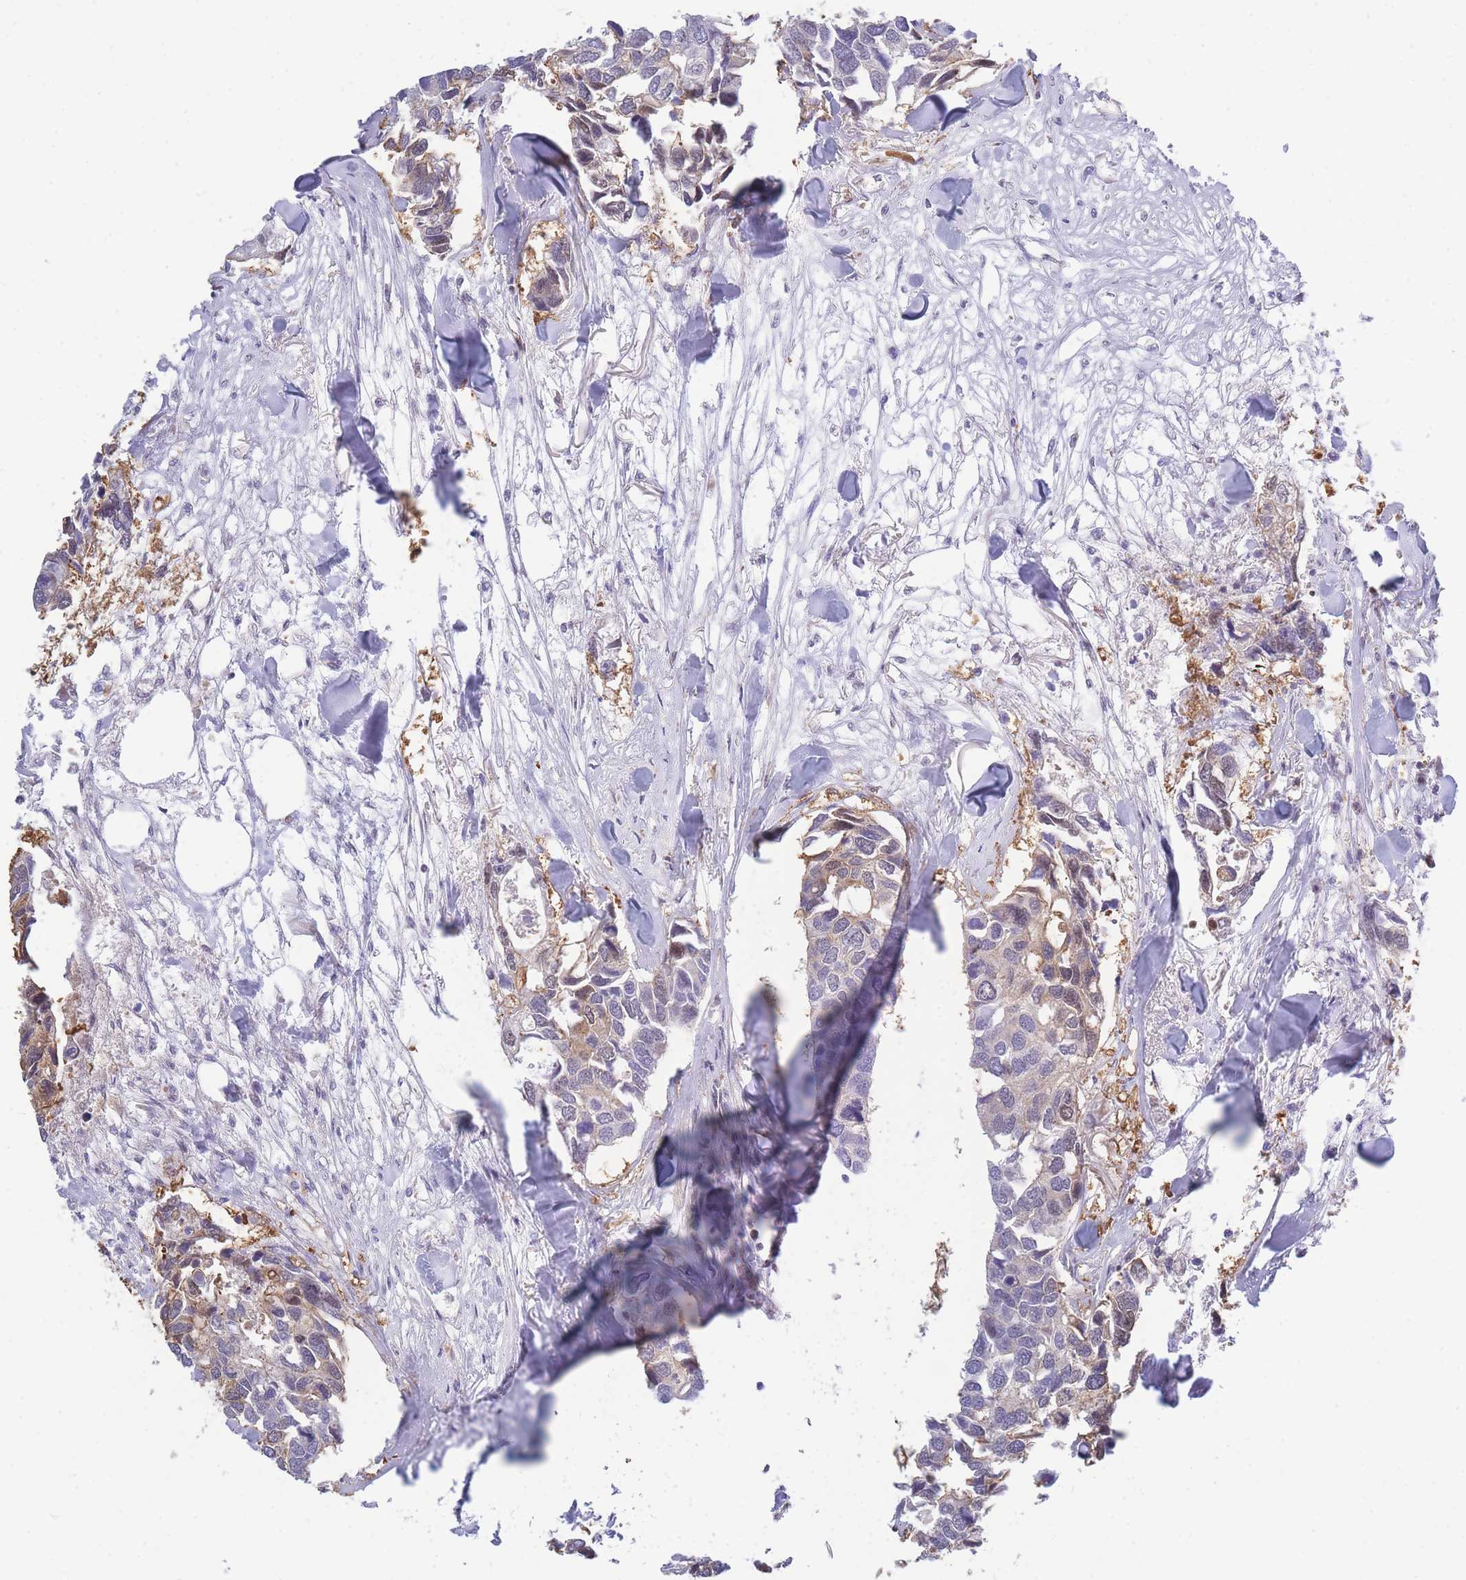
{"staining": {"intensity": "weak", "quantity": "<25%", "location": "cytoplasmic/membranous"}, "tissue": "breast cancer", "cell_type": "Tumor cells", "image_type": "cancer", "snomed": [{"axis": "morphology", "description": "Duct carcinoma"}, {"axis": "topography", "description": "Breast"}], "caption": "Breast intraductal carcinoma was stained to show a protein in brown. There is no significant staining in tumor cells.", "gene": "CRACD", "patient": {"sex": "female", "age": 83}}